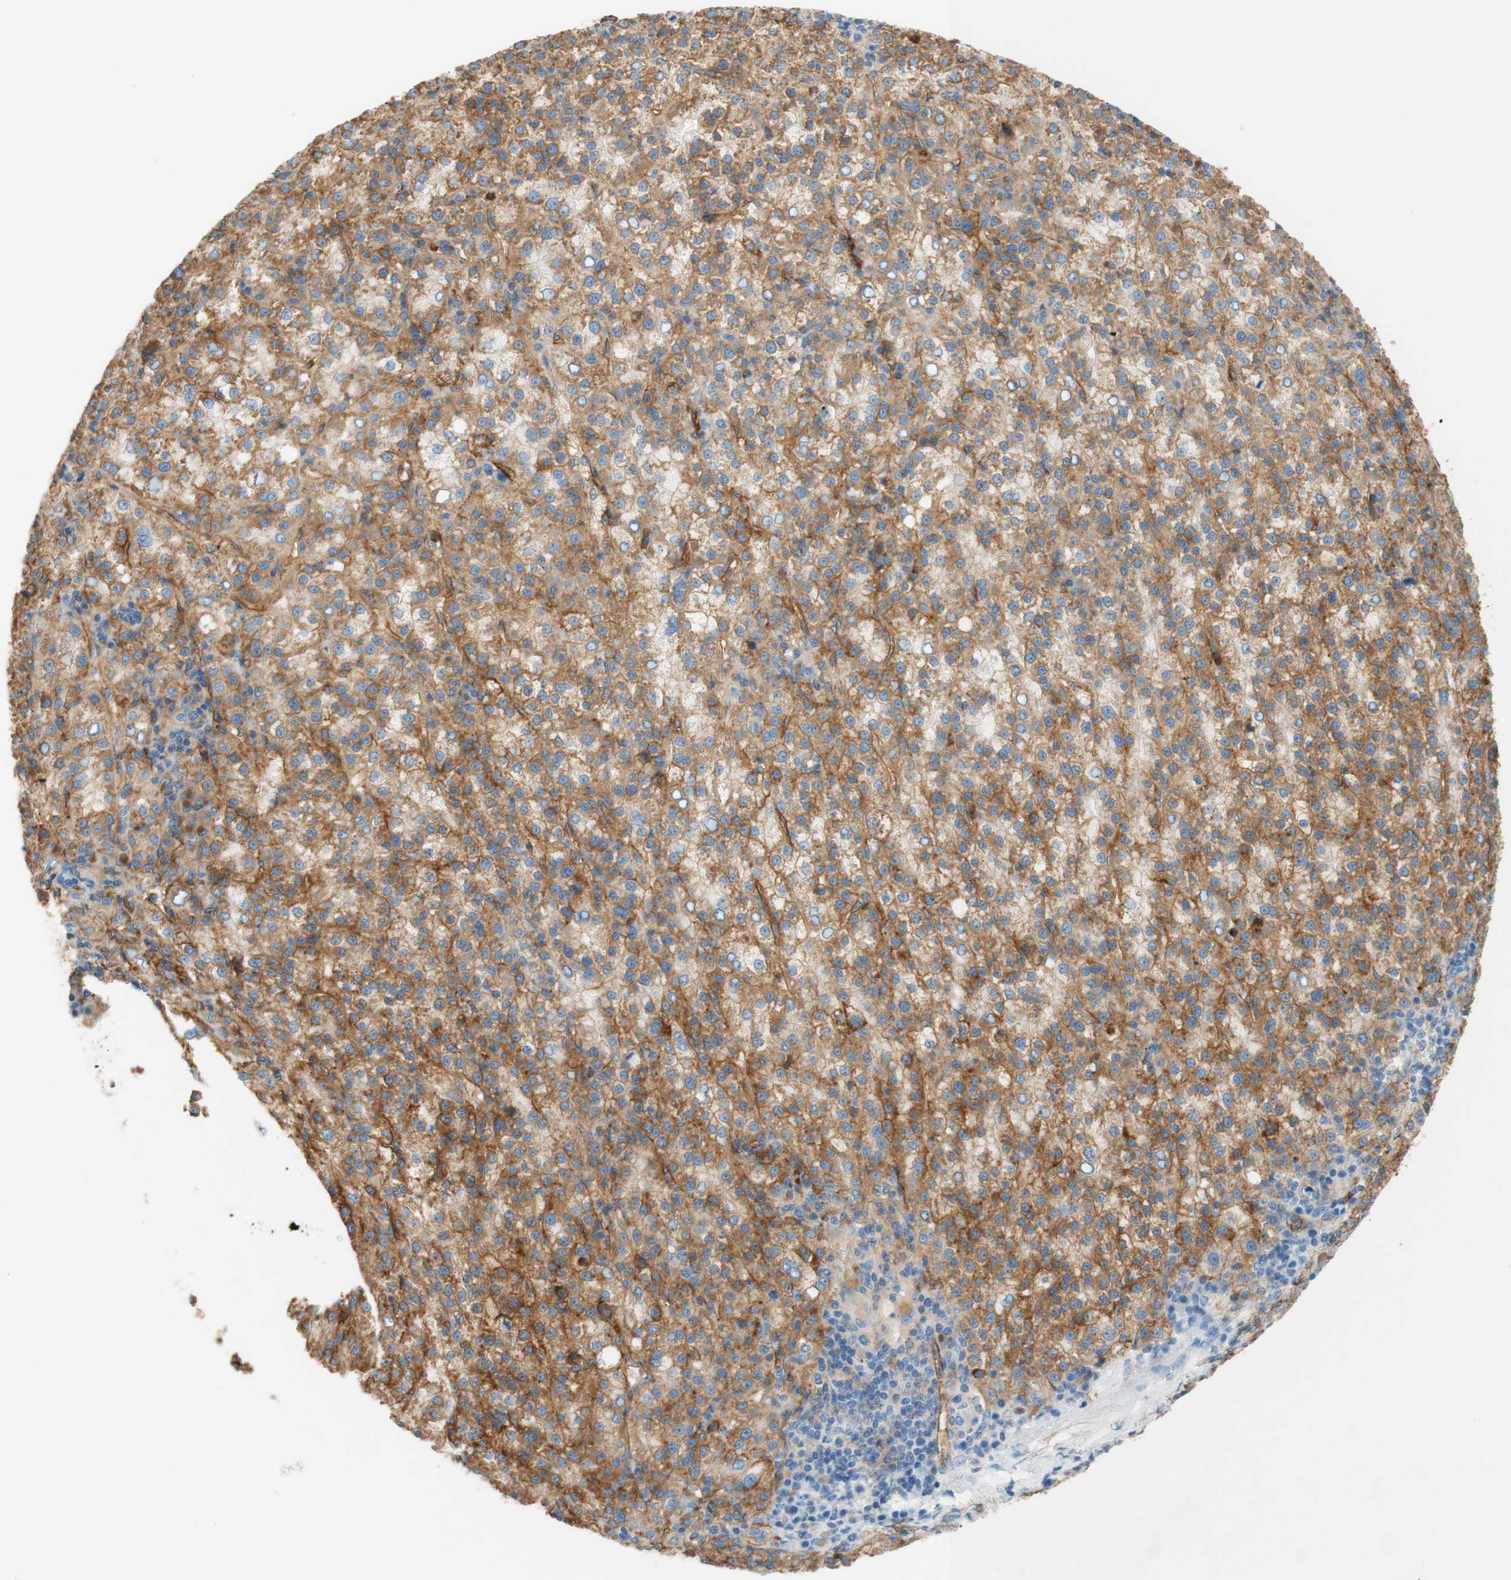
{"staining": {"intensity": "moderate", "quantity": "25%-75%", "location": "cytoplasmic/membranous"}, "tissue": "liver cancer", "cell_type": "Tumor cells", "image_type": "cancer", "snomed": [{"axis": "morphology", "description": "Carcinoma, Hepatocellular, NOS"}, {"axis": "topography", "description": "Liver"}], "caption": "DAB immunohistochemical staining of liver hepatocellular carcinoma reveals moderate cytoplasmic/membranous protein staining in about 25%-75% of tumor cells.", "gene": "STOM", "patient": {"sex": "female", "age": 58}}